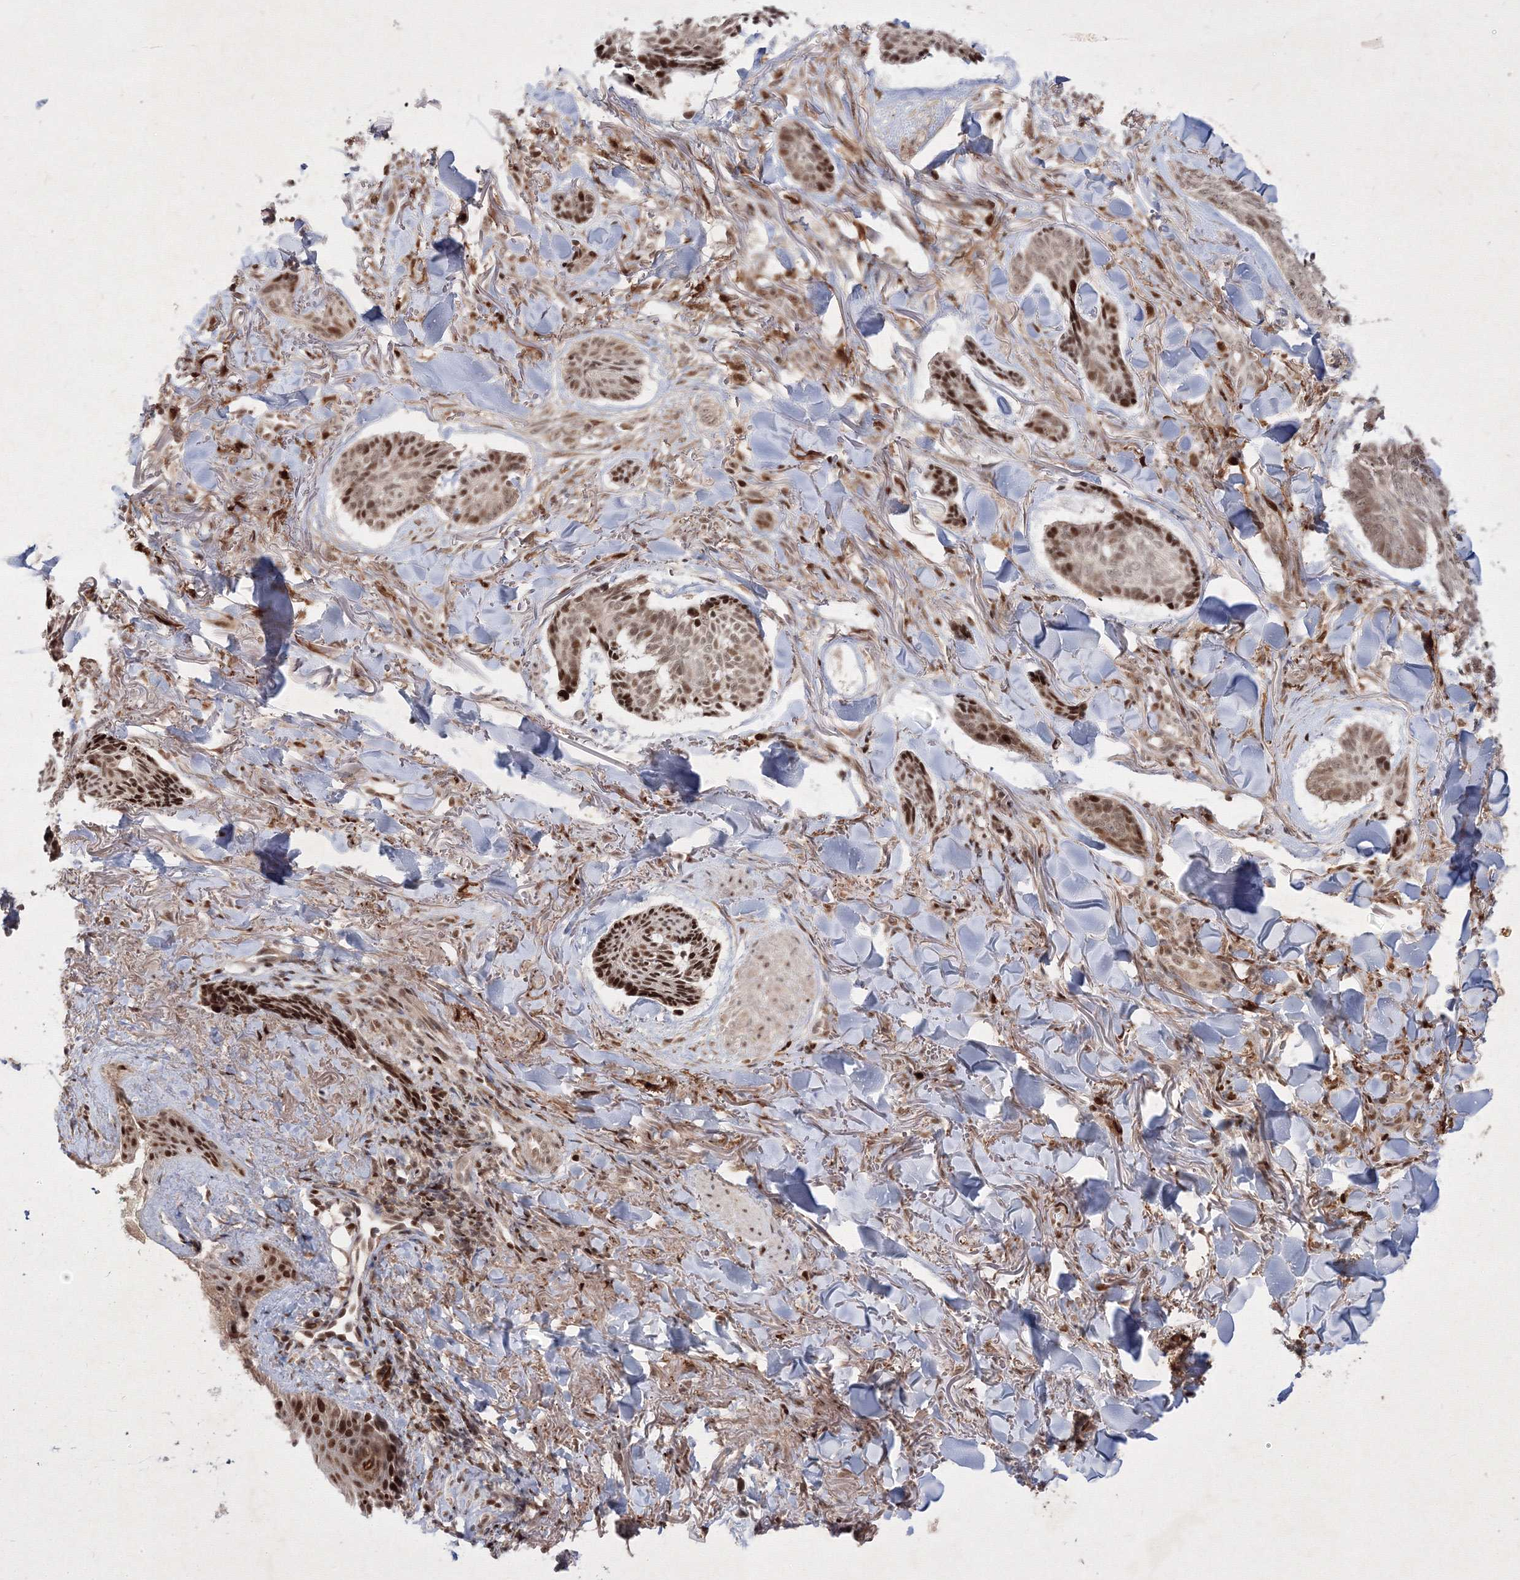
{"staining": {"intensity": "moderate", "quantity": ">75%", "location": "nuclear"}, "tissue": "skin cancer", "cell_type": "Tumor cells", "image_type": "cancer", "snomed": [{"axis": "morphology", "description": "Basal cell carcinoma"}, {"axis": "topography", "description": "Skin"}], "caption": "Immunohistochemical staining of skin cancer shows medium levels of moderate nuclear protein staining in about >75% of tumor cells.", "gene": "TAB1", "patient": {"sex": "male", "age": 43}}